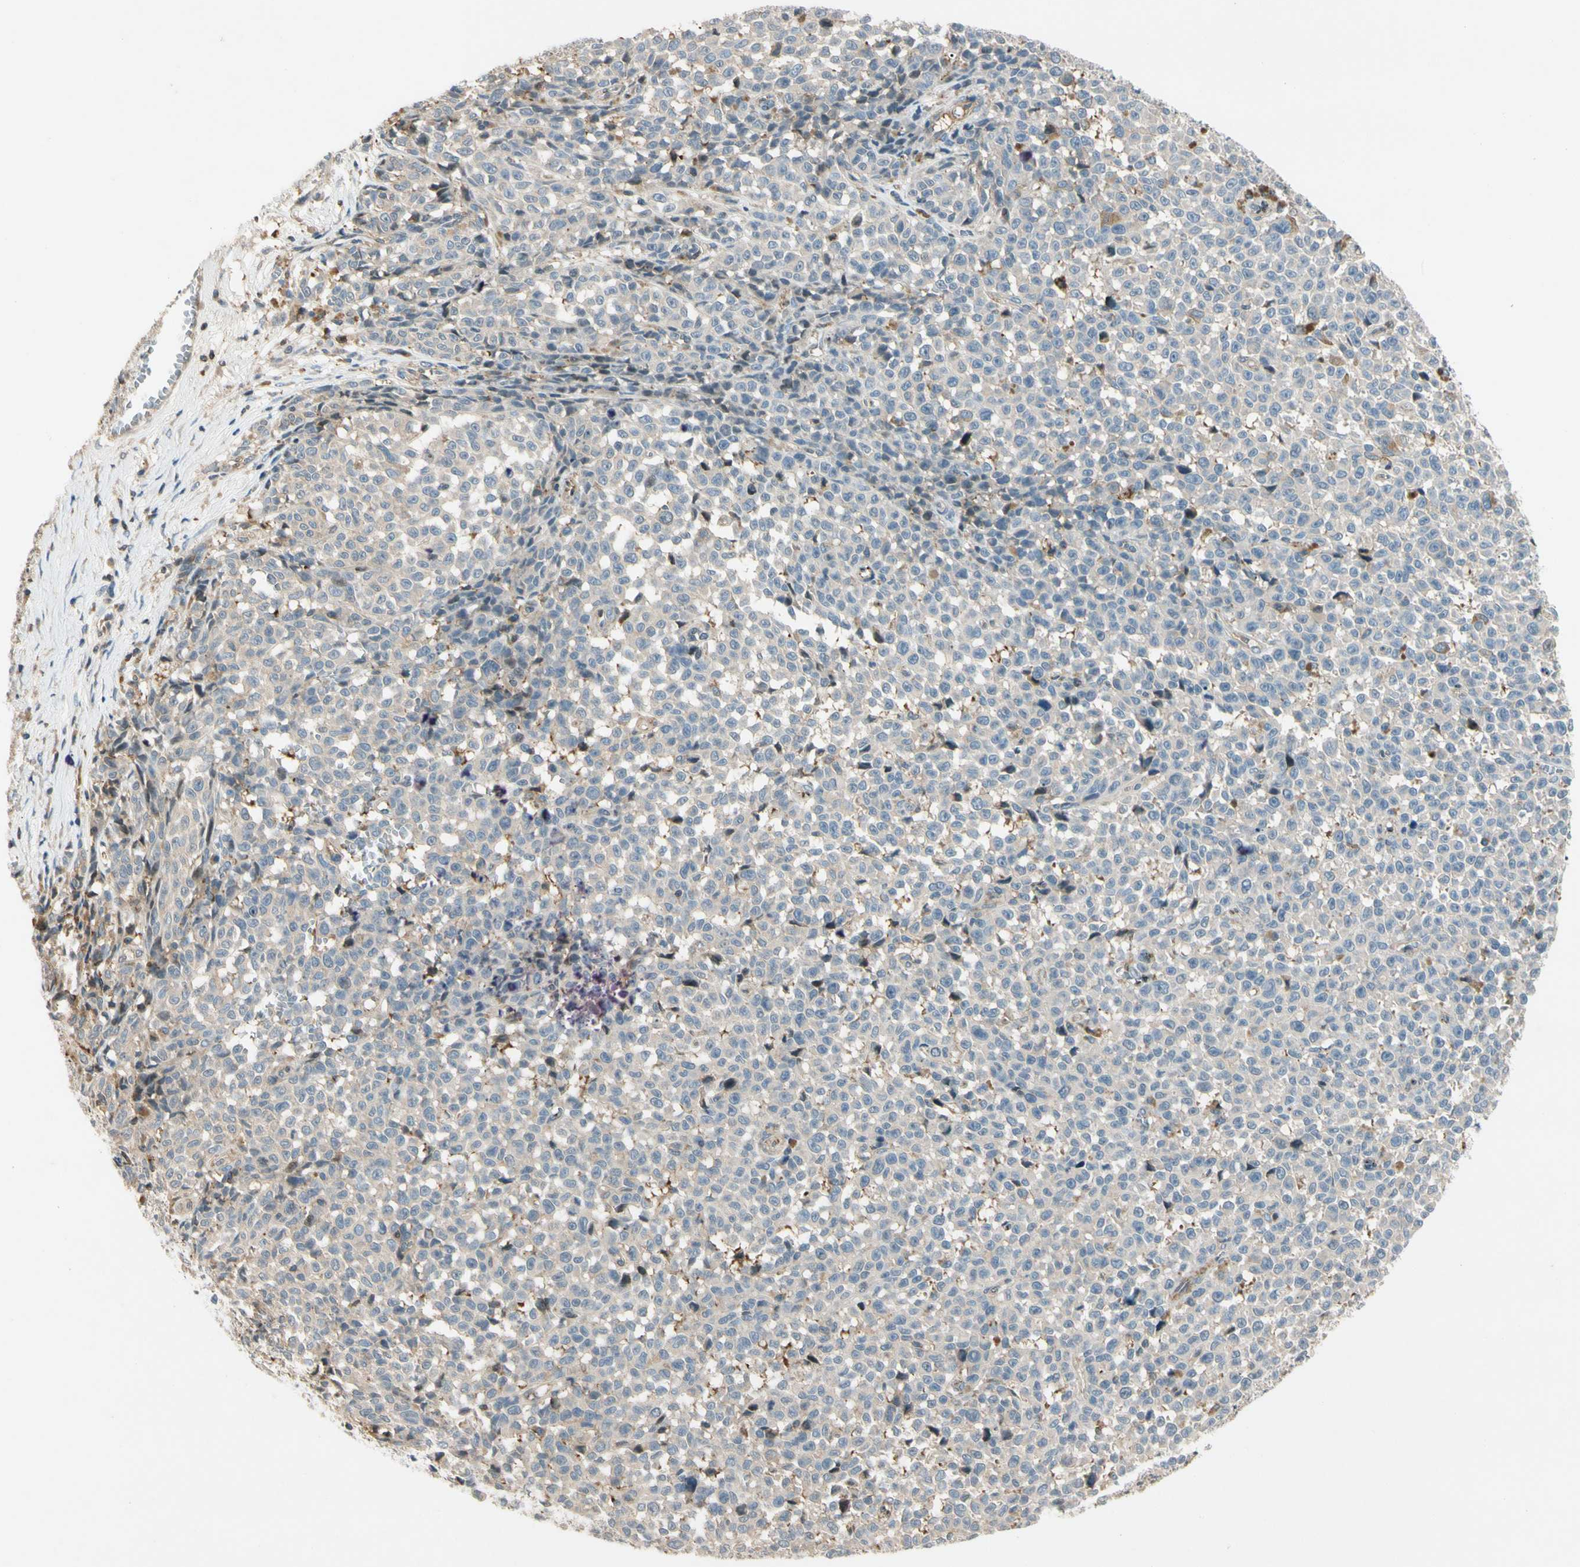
{"staining": {"intensity": "weak", "quantity": "25%-75%", "location": "cytoplasmic/membranous"}, "tissue": "melanoma", "cell_type": "Tumor cells", "image_type": "cancer", "snomed": [{"axis": "morphology", "description": "Malignant melanoma, NOS"}, {"axis": "topography", "description": "Skin"}], "caption": "Human melanoma stained with a protein marker demonstrates weak staining in tumor cells.", "gene": "CDH6", "patient": {"sex": "female", "age": 82}}